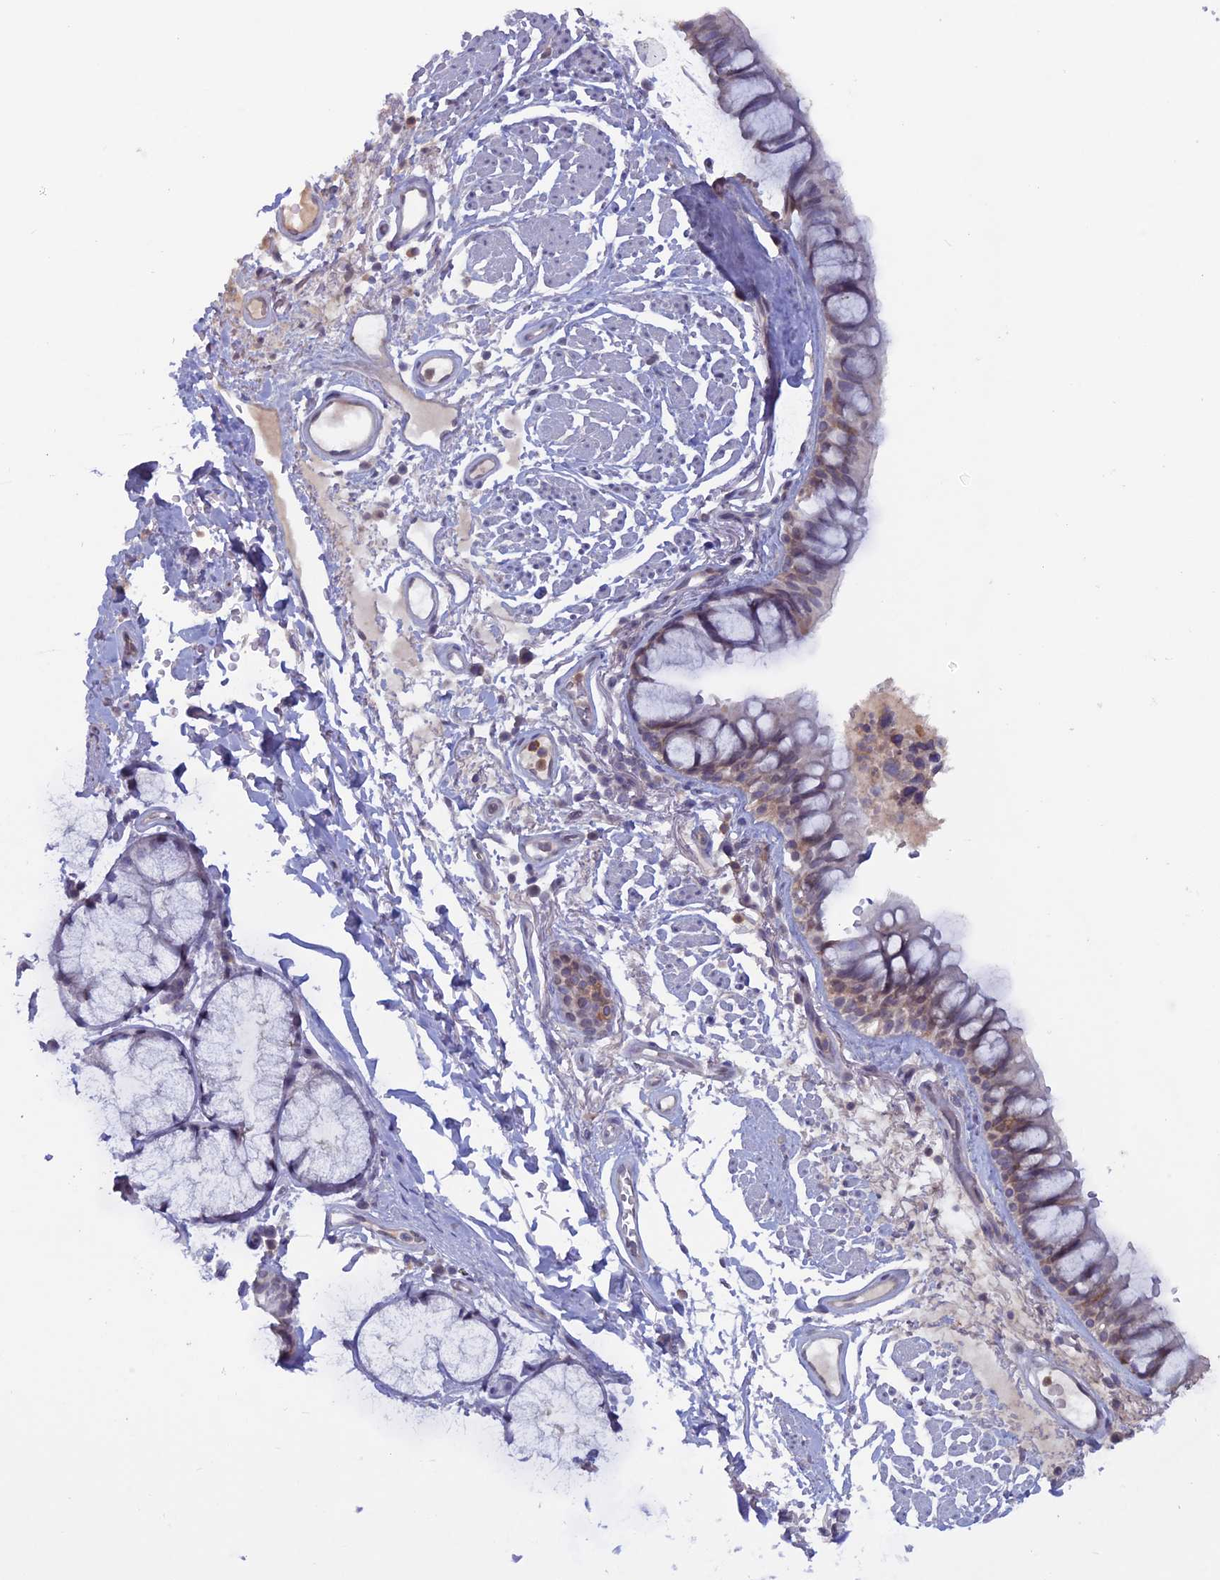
{"staining": {"intensity": "weak", "quantity": "<25%", "location": "cytoplasmic/membranous"}, "tissue": "bronchus", "cell_type": "Respiratory epithelial cells", "image_type": "normal", "snomed": [{"axis": "morphology", "description": "Normal tissue, NOS"}, {"axis": "topography", "description": "Bronchus"}], "caption": "Immunohistochemistry (IHC) image of normal human bronchus stained for a protein (brown), which reveals no expression in respiratory epithelial cells.", "gene": "WDR46", "patient": {"sex": "male", "age": 70}}